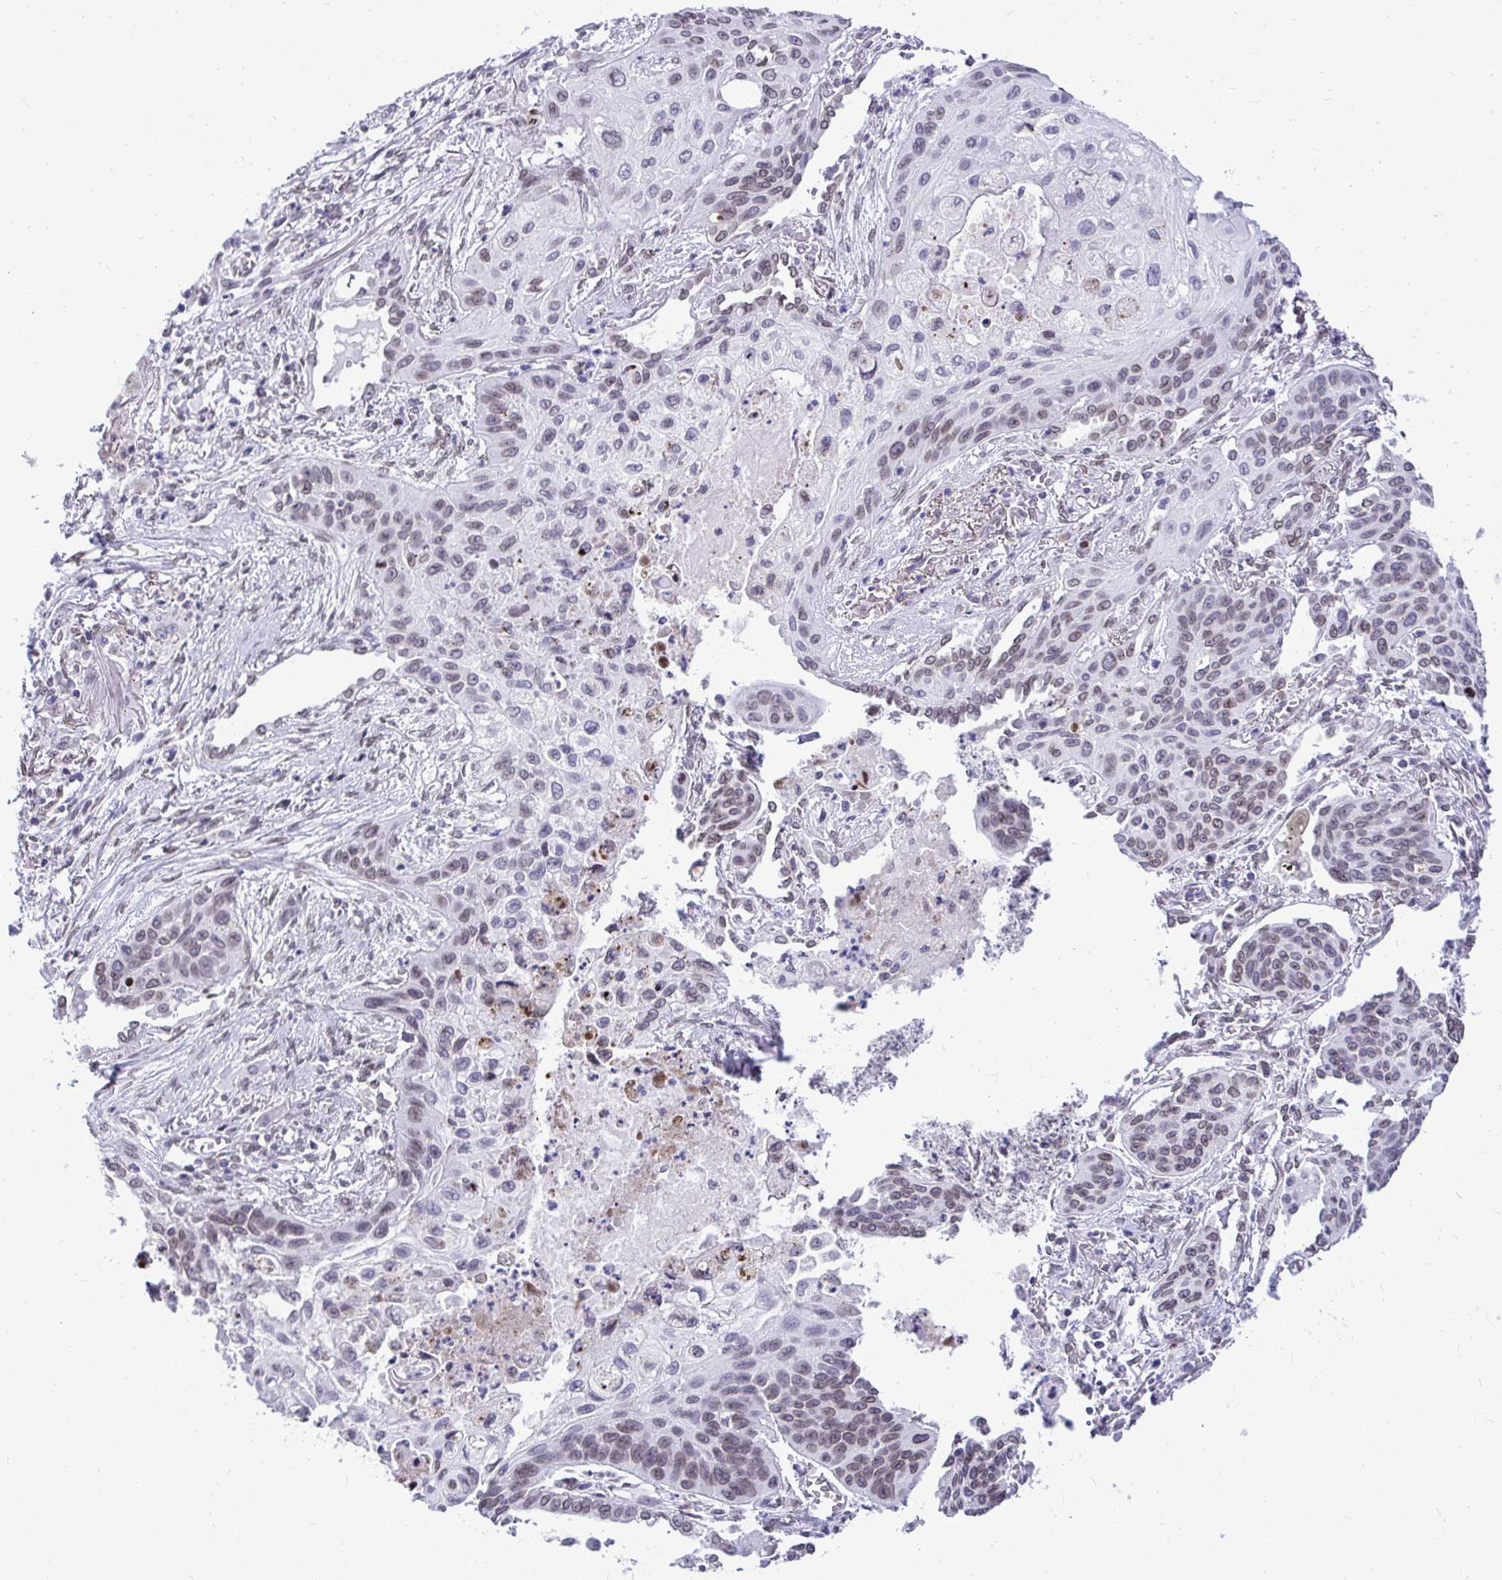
{"staining": {"intensity": "weak", "quantity": "25%-75%", "location": "cytoplasmic/membranous,nuclear"}, "tissue": "lung cancer", "cell_type": "Tumor cells", "image_type": "cancer", "snomed": [{"axis": "morphology", "description": "Squamous cell carcinoma, NOS"}, {"axis": "topography", "description": "Lung"}], "caption": "A photomicrograph of human lung squamous cell carcinoma stained for a protein exhibits weak cytoplasmic/membranous and nuclear brown staining in tumor cells.", "gene": "BANF1", "patient": {"sex": "male", "age": 71}}